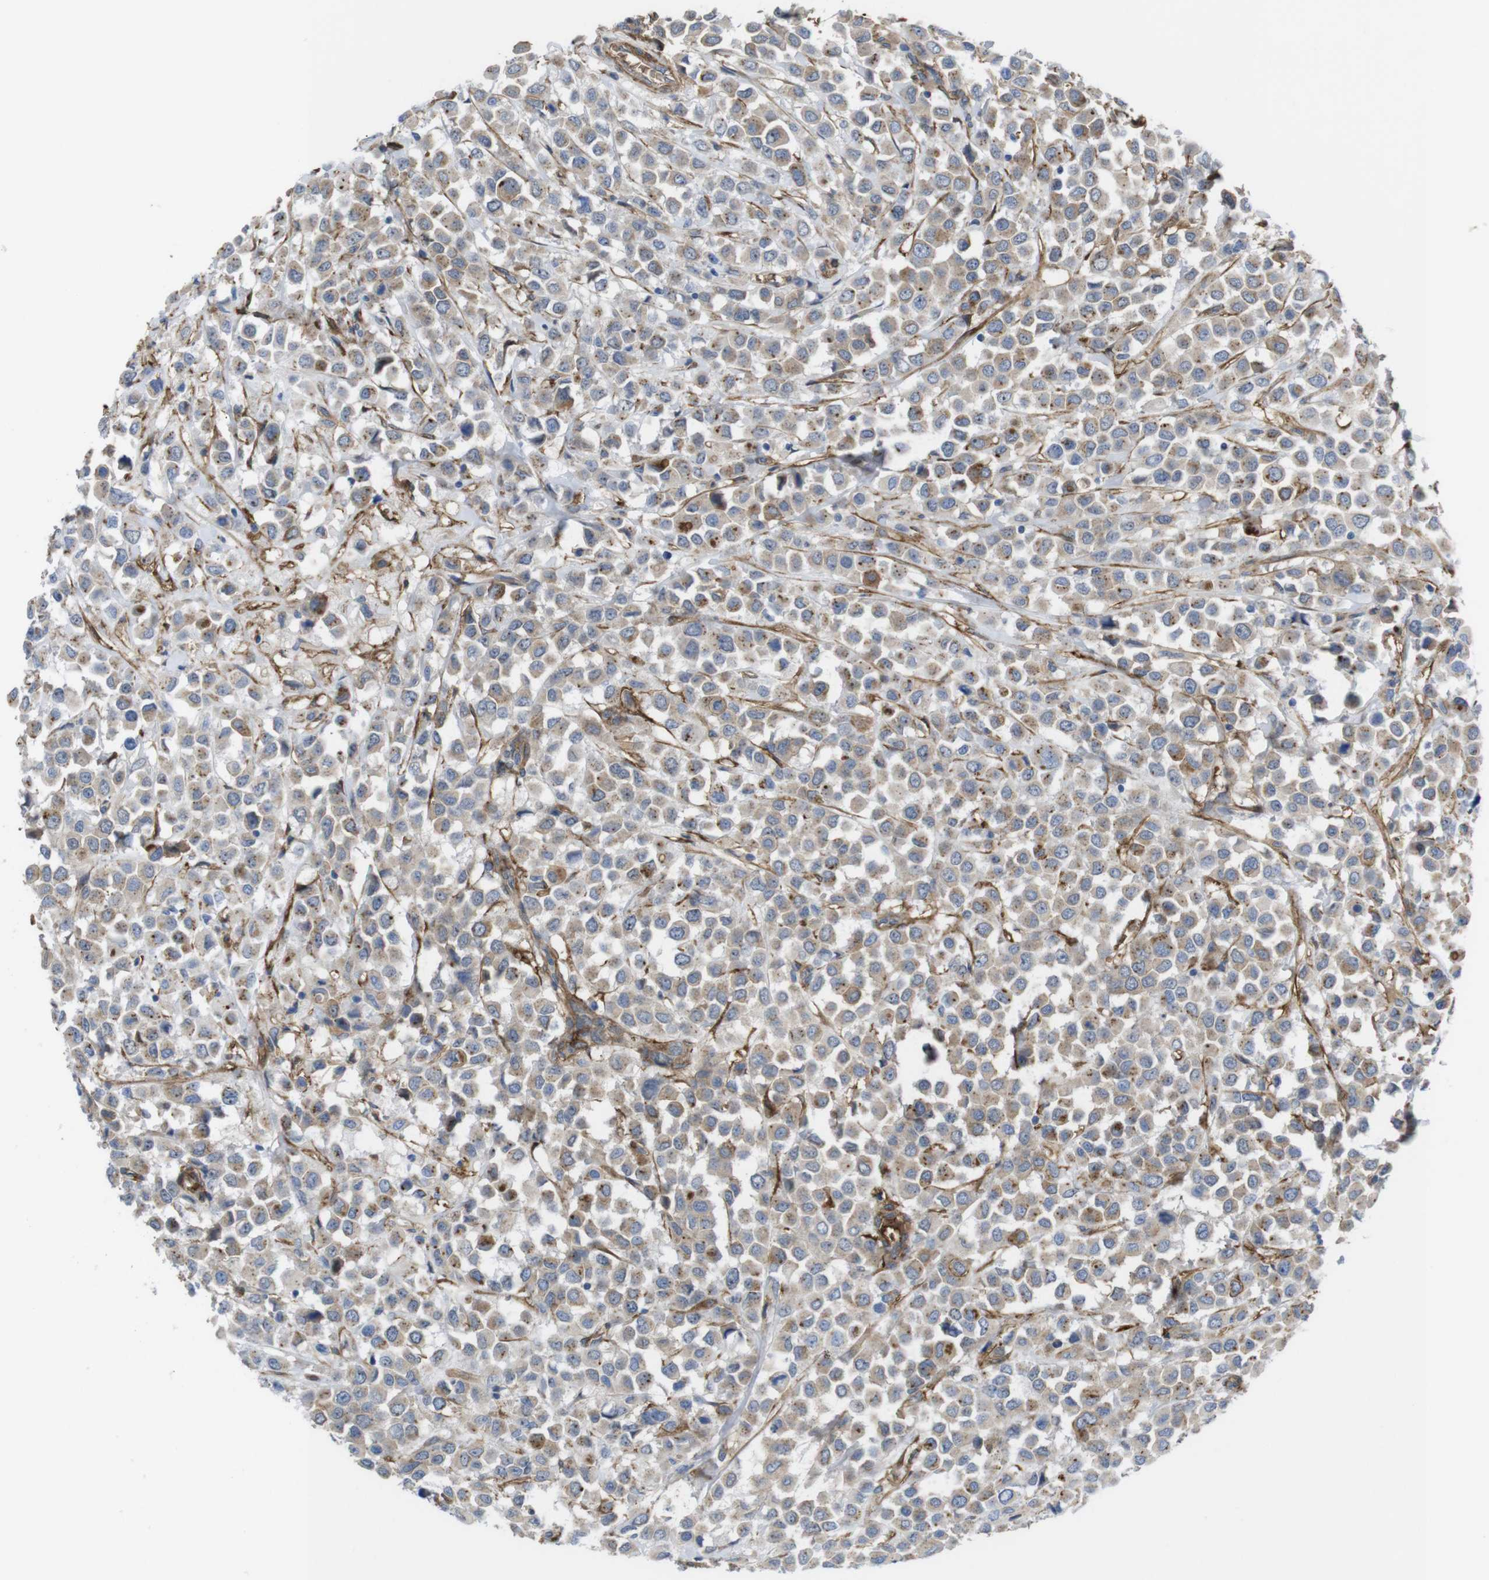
{"staining": {"intensity": "moderate", "quantity": "25%-75%", "location": "cytoplasmic/membranous"}, "tissue": "breast cancer", "cell_type": "Tumor cells", "image_type": "cancer", "snomed": [{"axis": "morphology", "description": "Duct carcinoma"}, {"axis": "topography", "description": "Breast"}], "caption": "Protein staining exhibits moderate cytoplasmic/membranous positivity in approximately 25%-75% of tumor cells in invasive ductal carcinoma (breast).", "gene": "CYBRD1", "patient": {"sex": "female", "age": 61}}